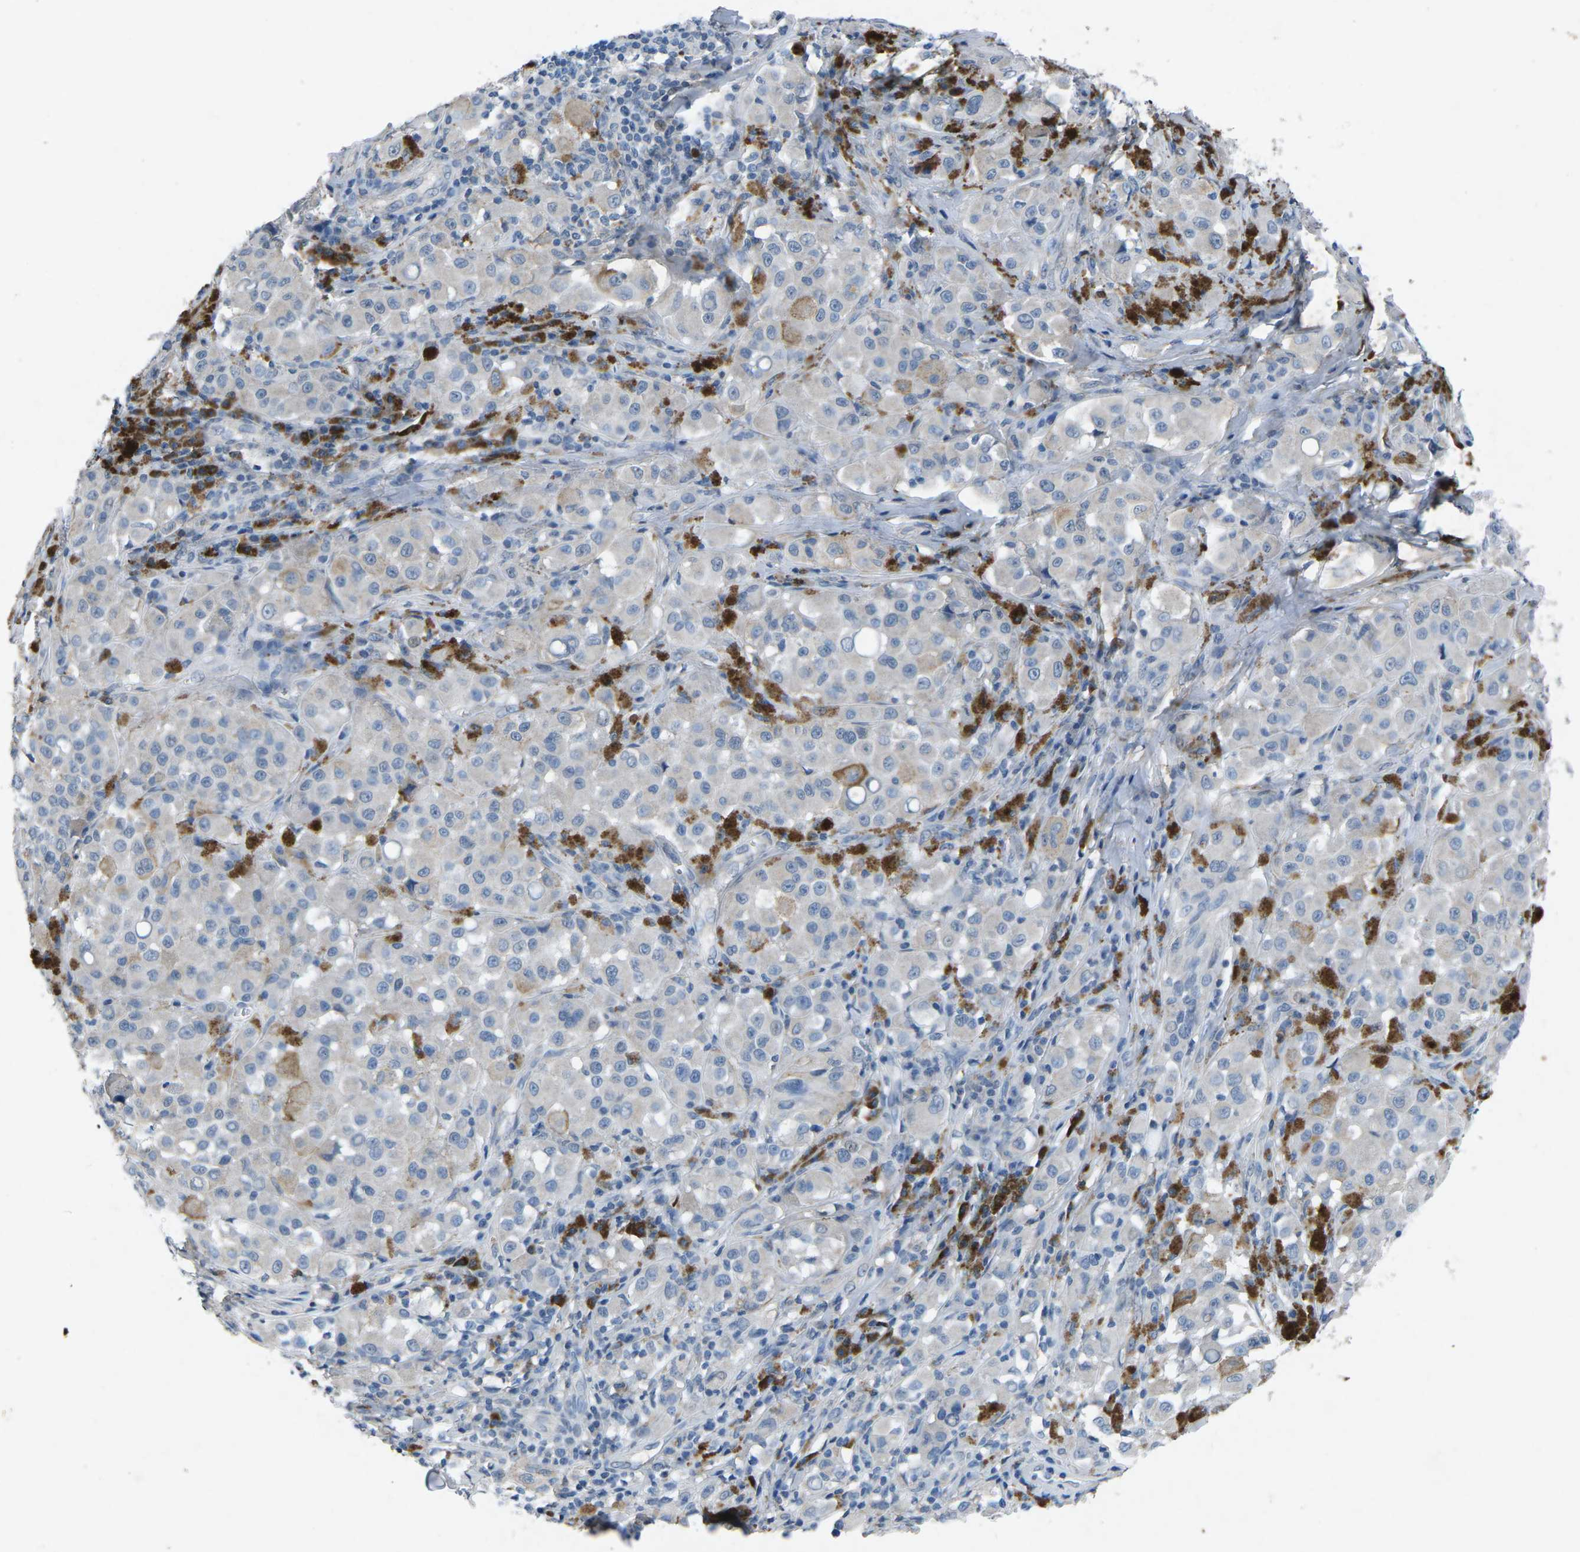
{"staining": {"intensity": "negative", "quantity": "none", "location": "none"}, "tissue": "melanoma", "cell_type": "Tumor cells", "image_type": "cancer", "snomed": [{"axis": "morphology", "description": "Malignant melanoma, NOS"}, {"axis": "topography", "description": "Skin"}], "caption": "This is an immunohistochemistry histopathology image of malignant melanoma. There is no expression in tumor cells.", "gene": "PLG", "patient": {"sex": "male", "age": 84}}